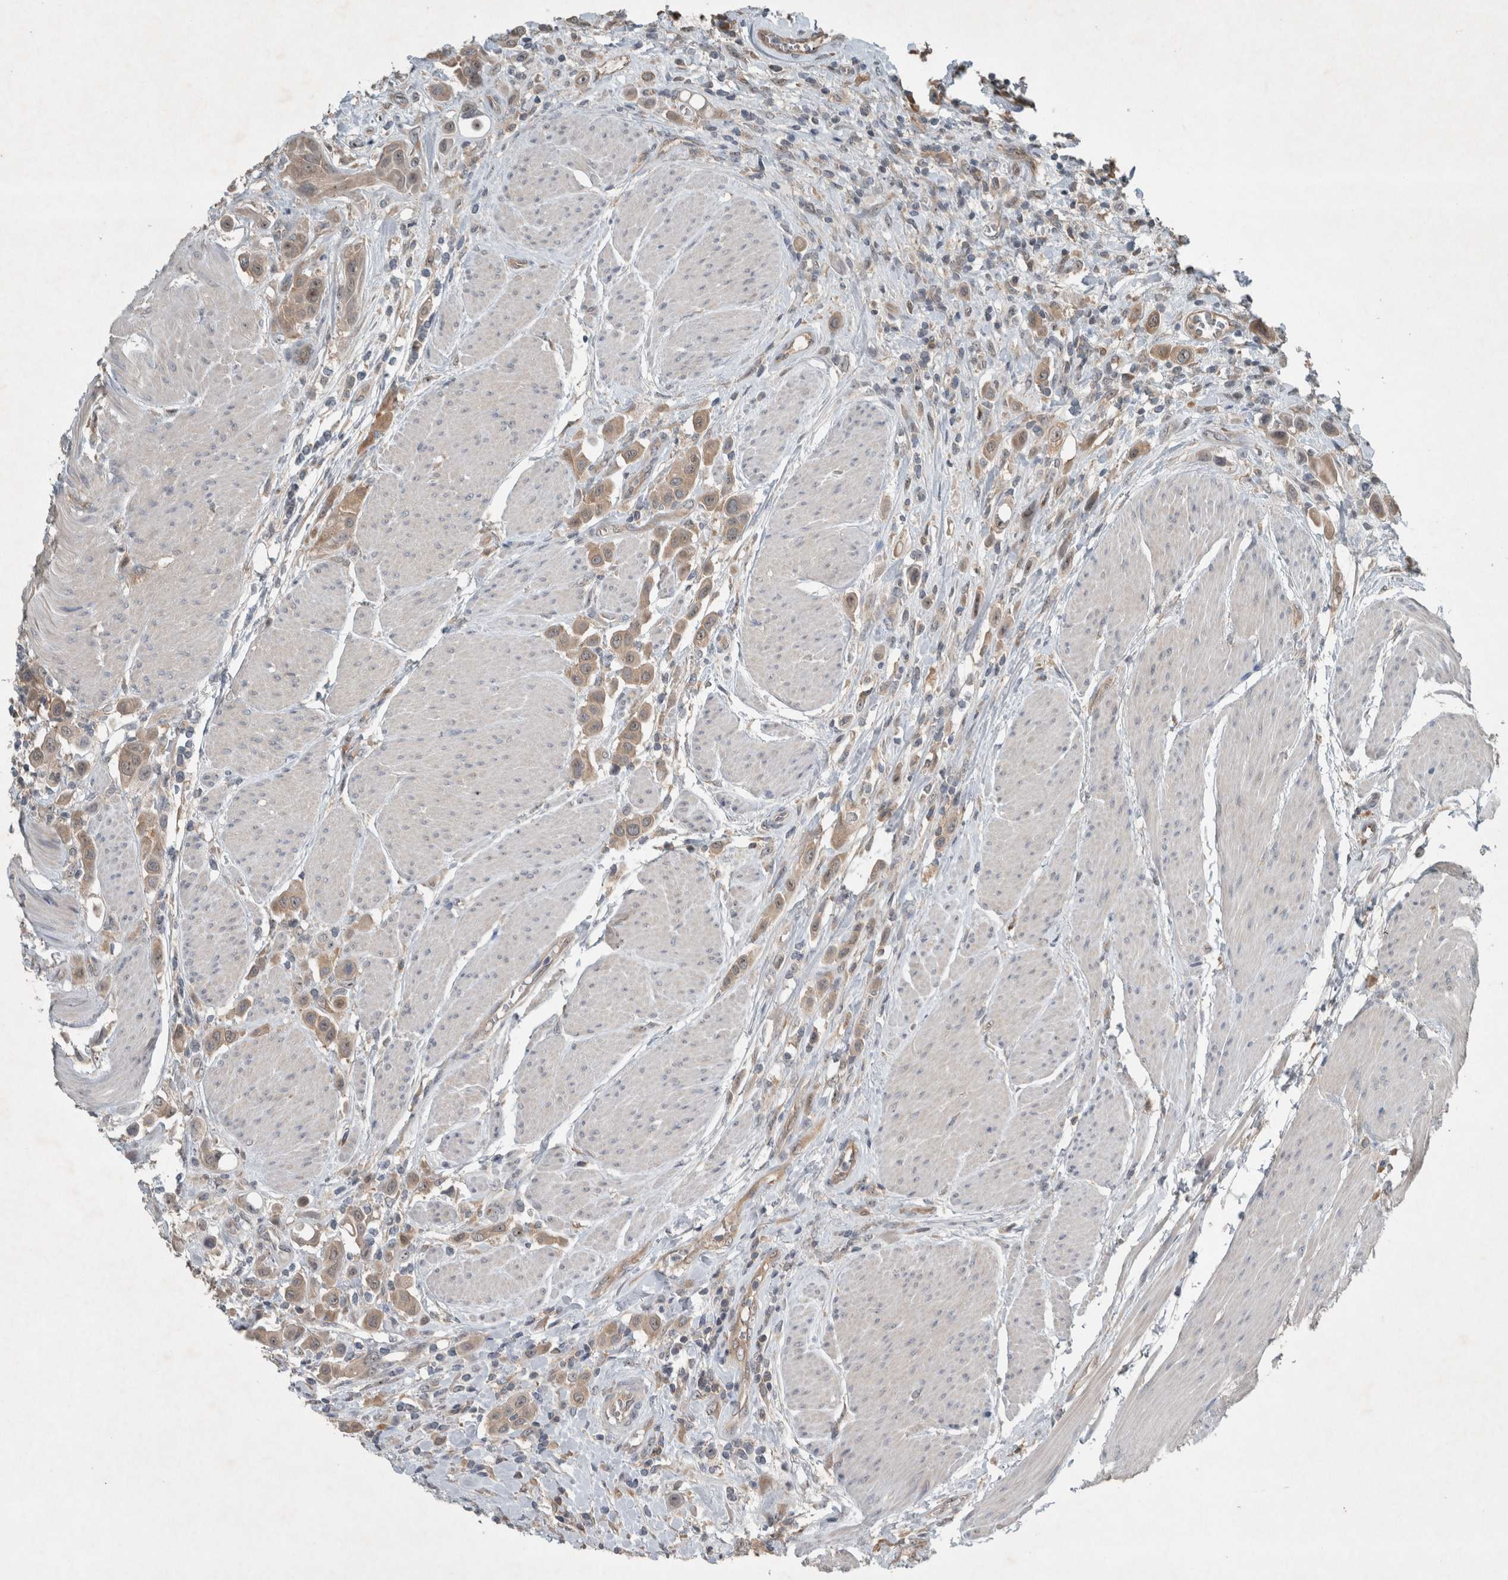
{"staining": {"intensity": "weak", "quantity": ">75%", "location": "cytoplasmic/membranous"}, "tissue": "urothelial cancer", "cell_type": "Tumor cells", "image_type": "cancer", "snomed": [{"axis": "morphology", "description": "Urothelial carcinoma, High grade"}, {"axis": "topography", "description": "Urinary bladder"}], "caption": "Human urothelial carcinoma (high-grade) stained with a brown dye displays weak cytoplasmic/membranous positive expression in approximately >75% of tumor cells.", "gene": "RALGDS", "patient": {"sex": "male", "age": 50}}